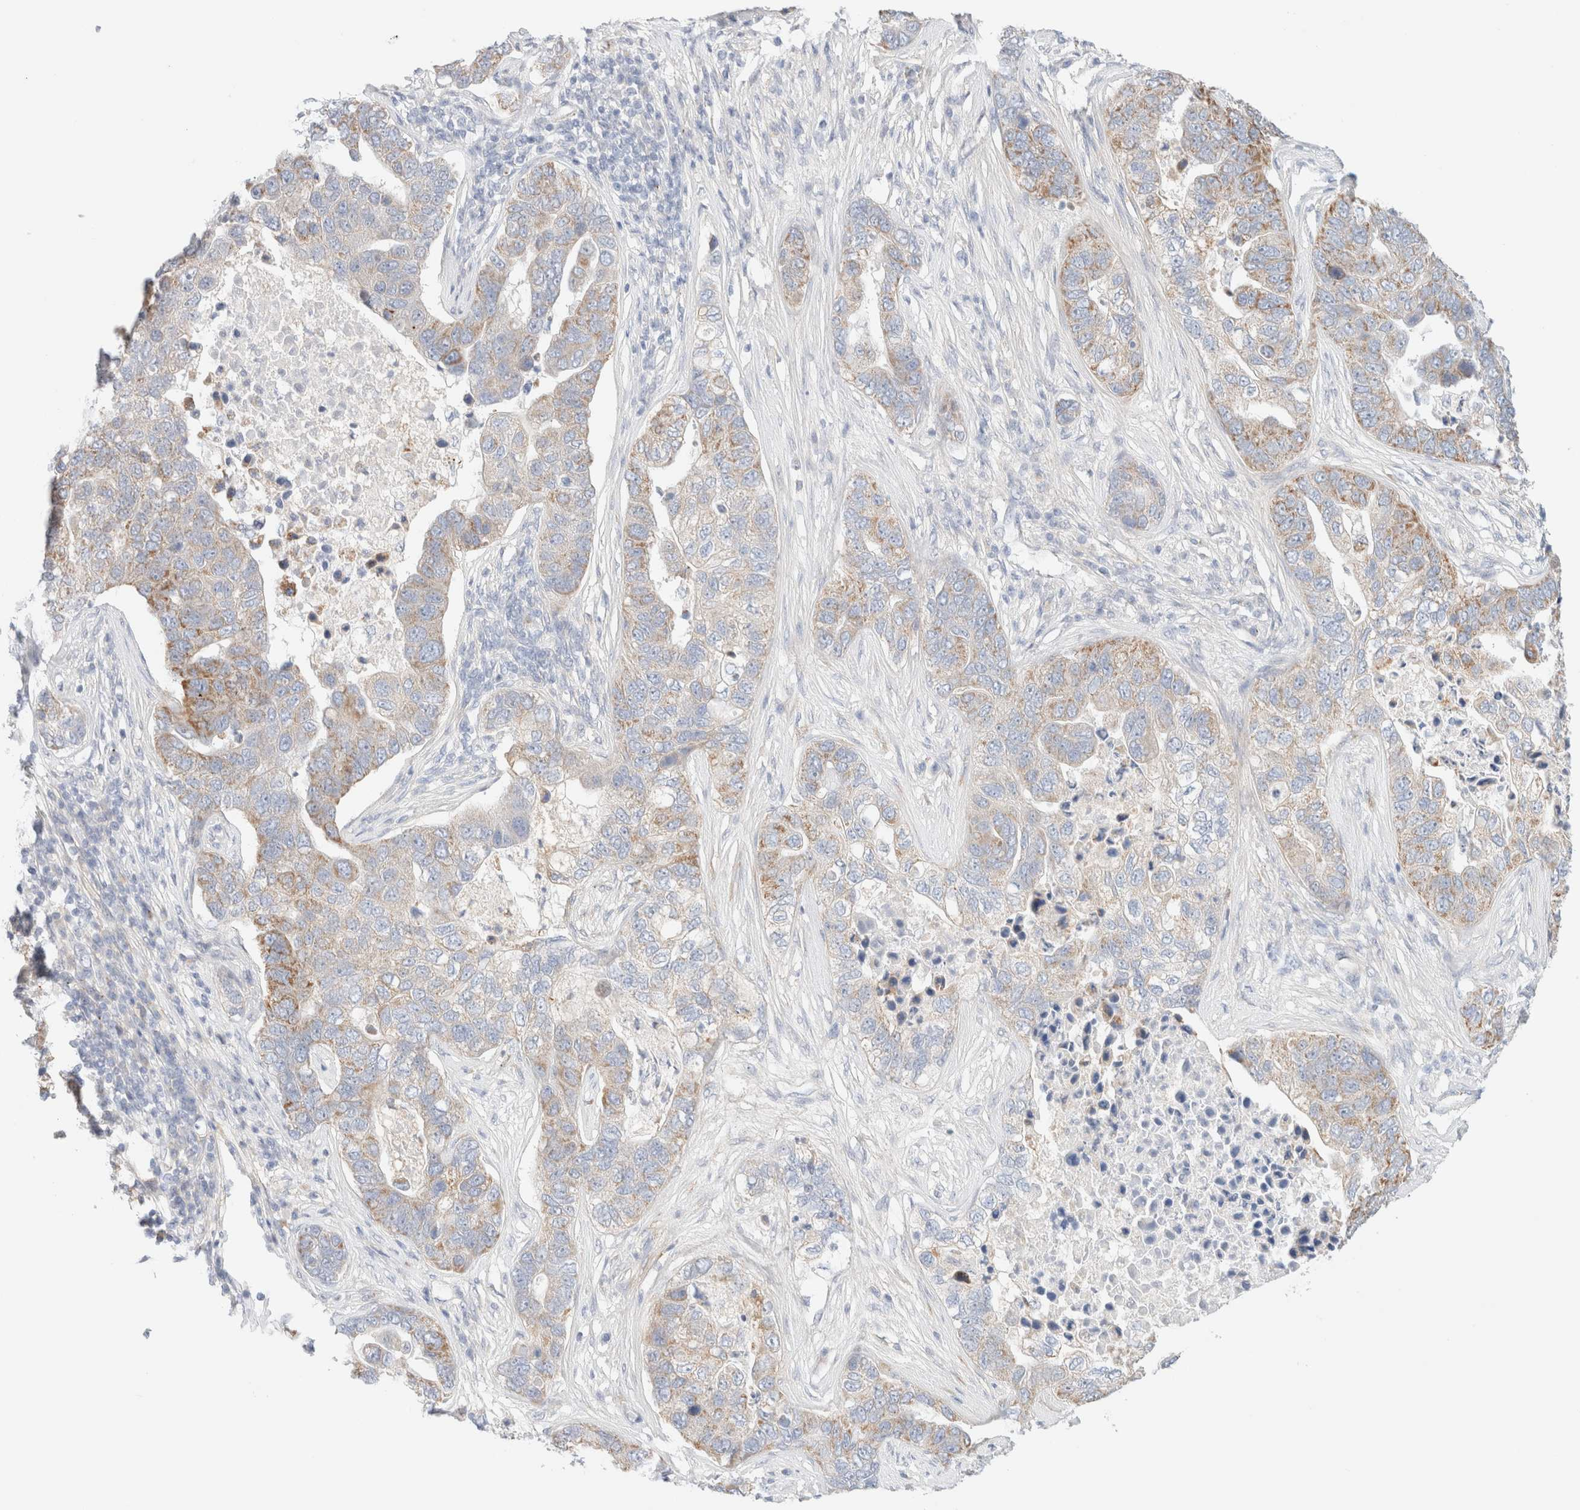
{"staining": {"intensity": "moderate", "quantity": "<25%", "location": "cytoplasmic/membranous"}, "tissue": "pancreatic cancer", "cell_type": "Tumor cells", "image_type": "cancer", "snomed": [{"axis": "morphology", "description": "Adenocarcinoma, NOS"}, {"axis": "topography", "description": "Pancreas"}], "caption": "DAB immunohistochemical staining of human pancreatic cancer demonstrates moderate cytoplasmic/membranous protein expression in about <25% of tumor cells.", "gene": "UNC13B", "patient": {"sex": "female", "age": 61}}